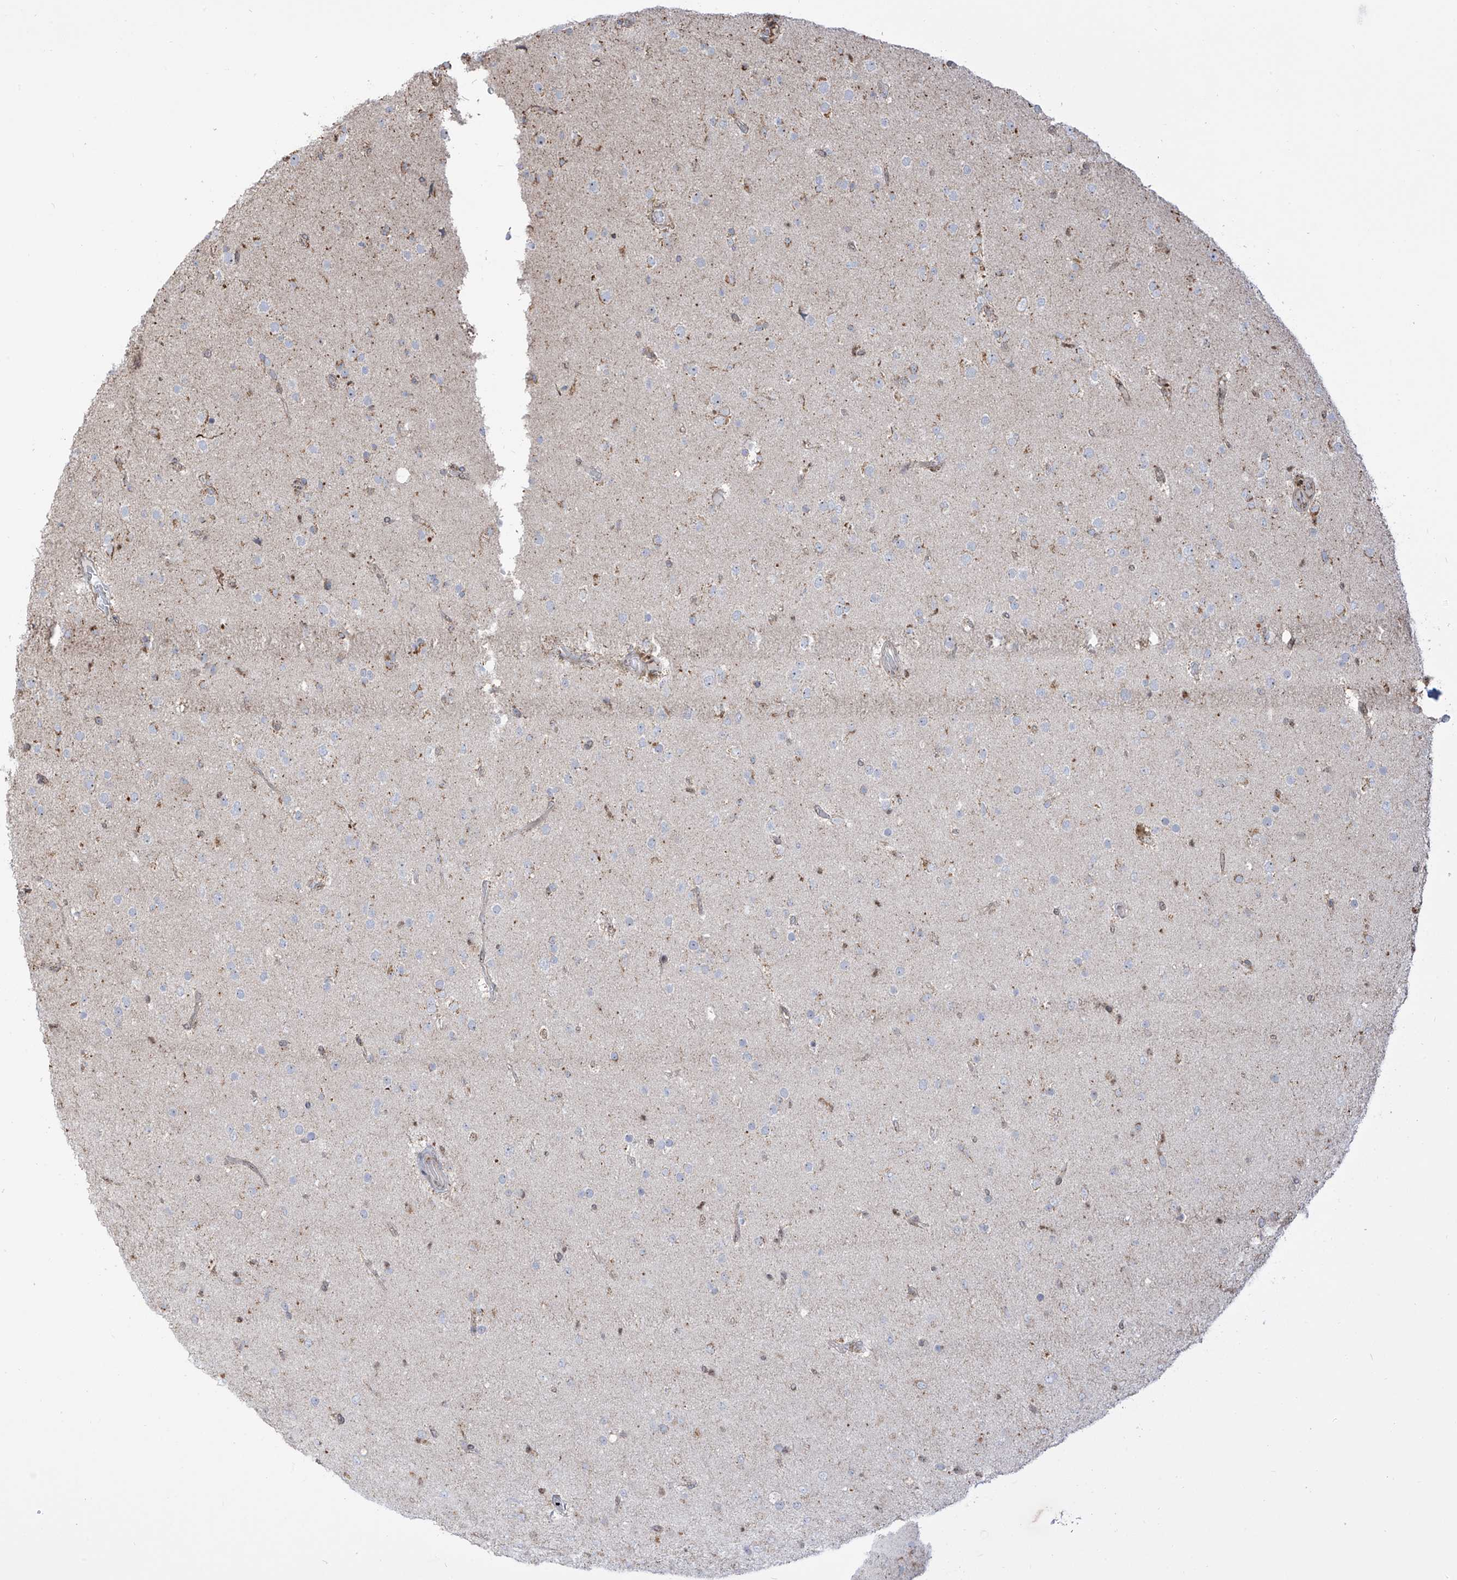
{"staining": {"intensity": "negative", "quantity": "none", "location": "none"}, "tissue": "glioma", "cell_type": "Tumor cells", "image_type": "cancer", "snomed": [{"axis": "morphology", "description": "Glioma, malignant, Low grade"}, {"axis": "topography", "description": "Brain"}], "caption": "Immunohistochemical staining of glioma demonstrates no significant expression in tumor cells.", "gene": "ZBTB8A", "patient": {"sex": "male", "age": 65}}